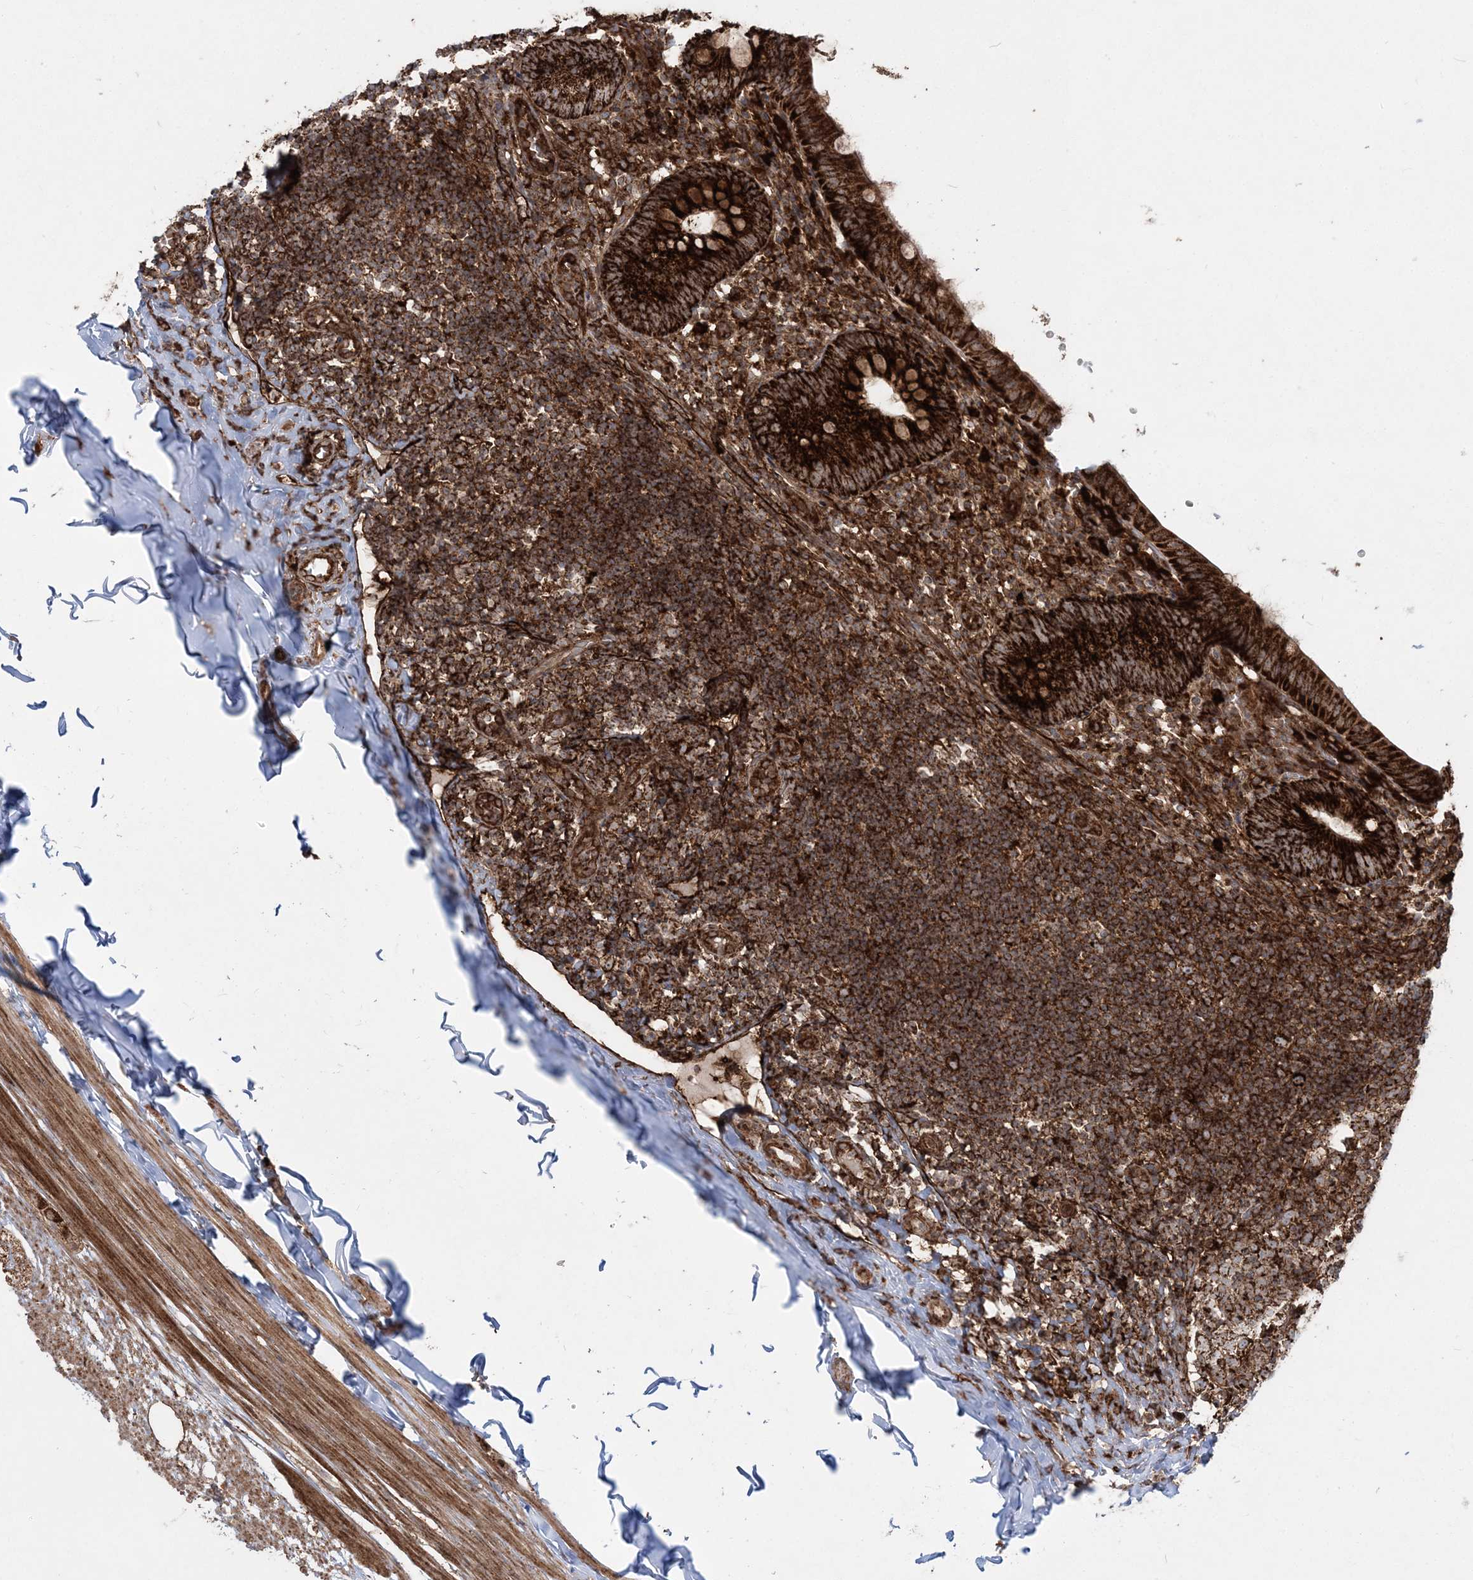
{"staining": {"intensity": "strong", "quantity": ">75%", "location": "cytoplasmic/membranous"}, "tissue": "appendix", "cell_type": "Glandular cells", "image_type": "normal", "snomed": [{"axis": "morphology", "description": "Normal tissue, NOS"}, {"axis": "topography", "description": "Appendix"}], "caption": "Benign appendix reveals strong cytoplasmic/membranous expression in approximately >75% of glandular cells, visualized by immunohistochemistry. The protein of interest is stained brown, and the nuclei are stained in blue (DAB IHC with brightfield microscopy, high magnification).", "gene": "LRPPRC", "patient": {"sex": "male", "age": 8}}